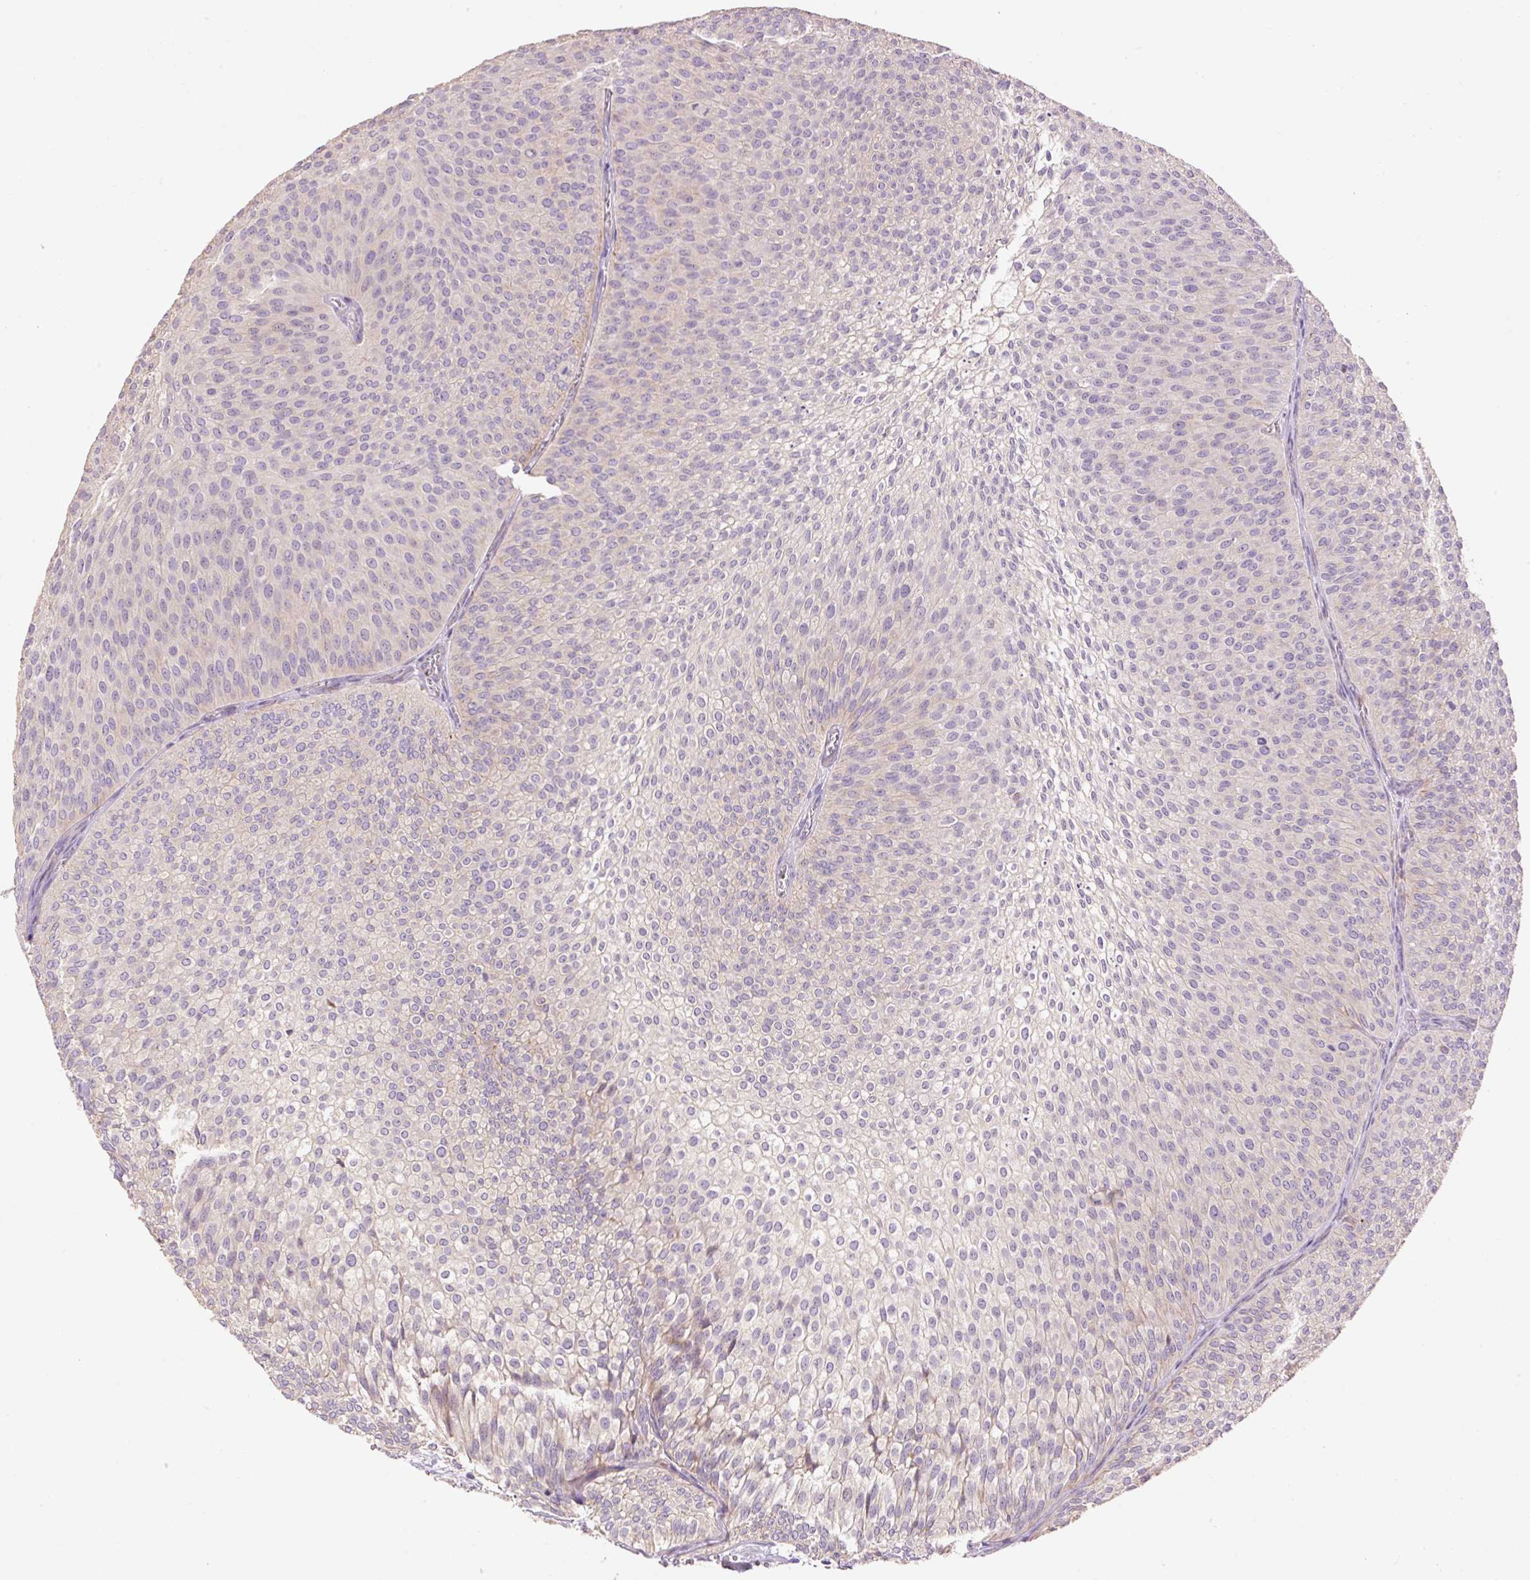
{"staining": {"intensity": "negative", "quantity": "none", "location": "none"}, "tissue": "urothelial cancer", "cell_type": "Tumor cells", "image_type": "cancer", "snomed": [{"axis": "morphology", "description": "Urothelial carcinoma, Low grade"}, {"axis": "topography", "description": "Urinary bladder"}], "caption": "An image of urothelial cancer stained for a protein displays no brown staining in tumor cells.", "gene": "HAX1", "patient": {"sex": "male", "age": 91}}